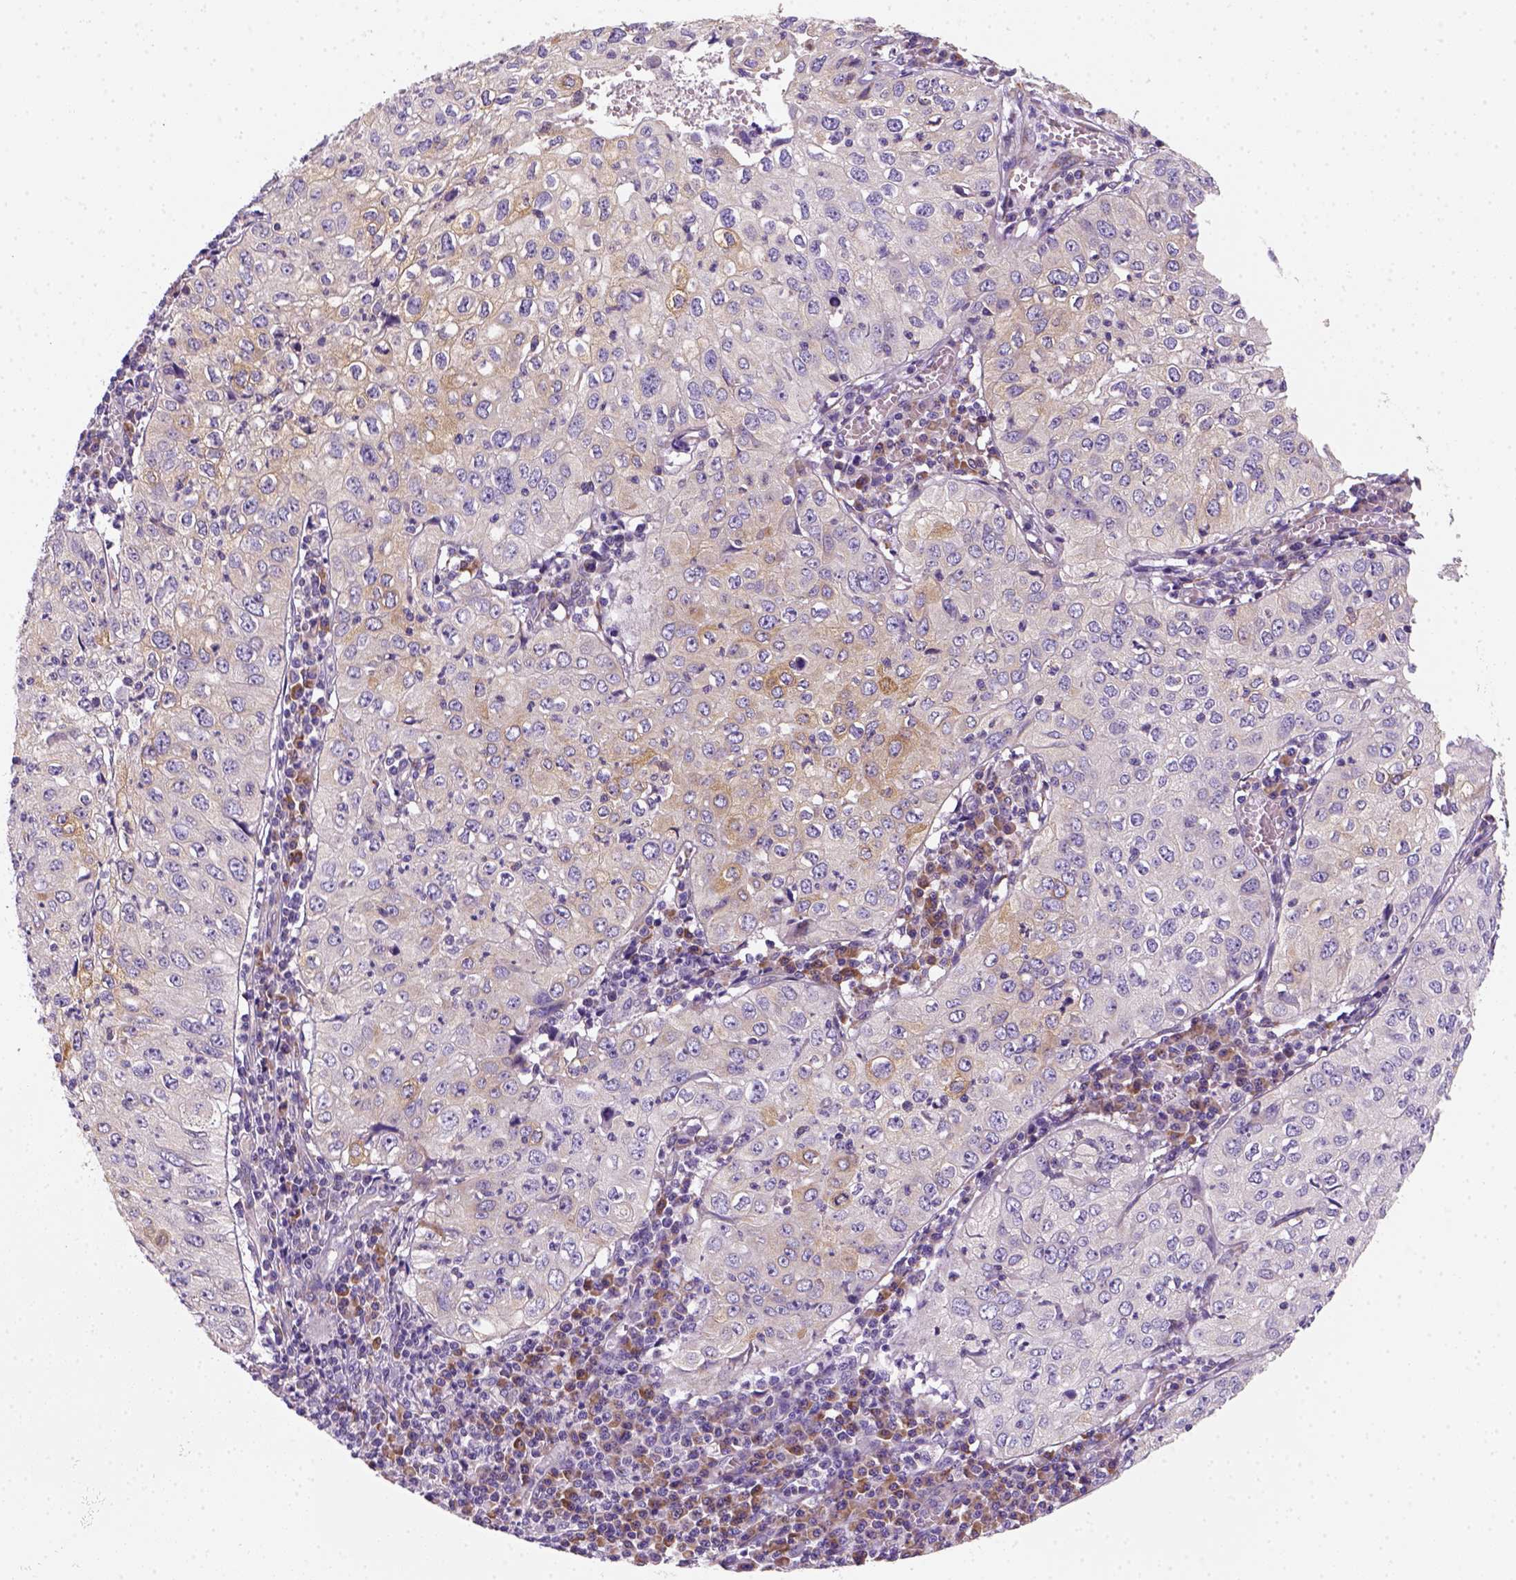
{"staining": {"intensity": "weak", "quantity": "<25%", "location": "cytoplasmic/membranous"}, "tissue": "cervical cancer", "cell_type": "Tumor cells", "image_type": "cancer", "snomed": [{"axis": "morphology", "description": "Squamous cell carcinoma, NOS"}, {"axis": "topography", "description": "Cervix"}], "caption": "There is no significant expression in tumor cells of squamous cell carcinoma (cervical).", "gene": "CES2", "patient": {"sex": "female", "age": 24}}